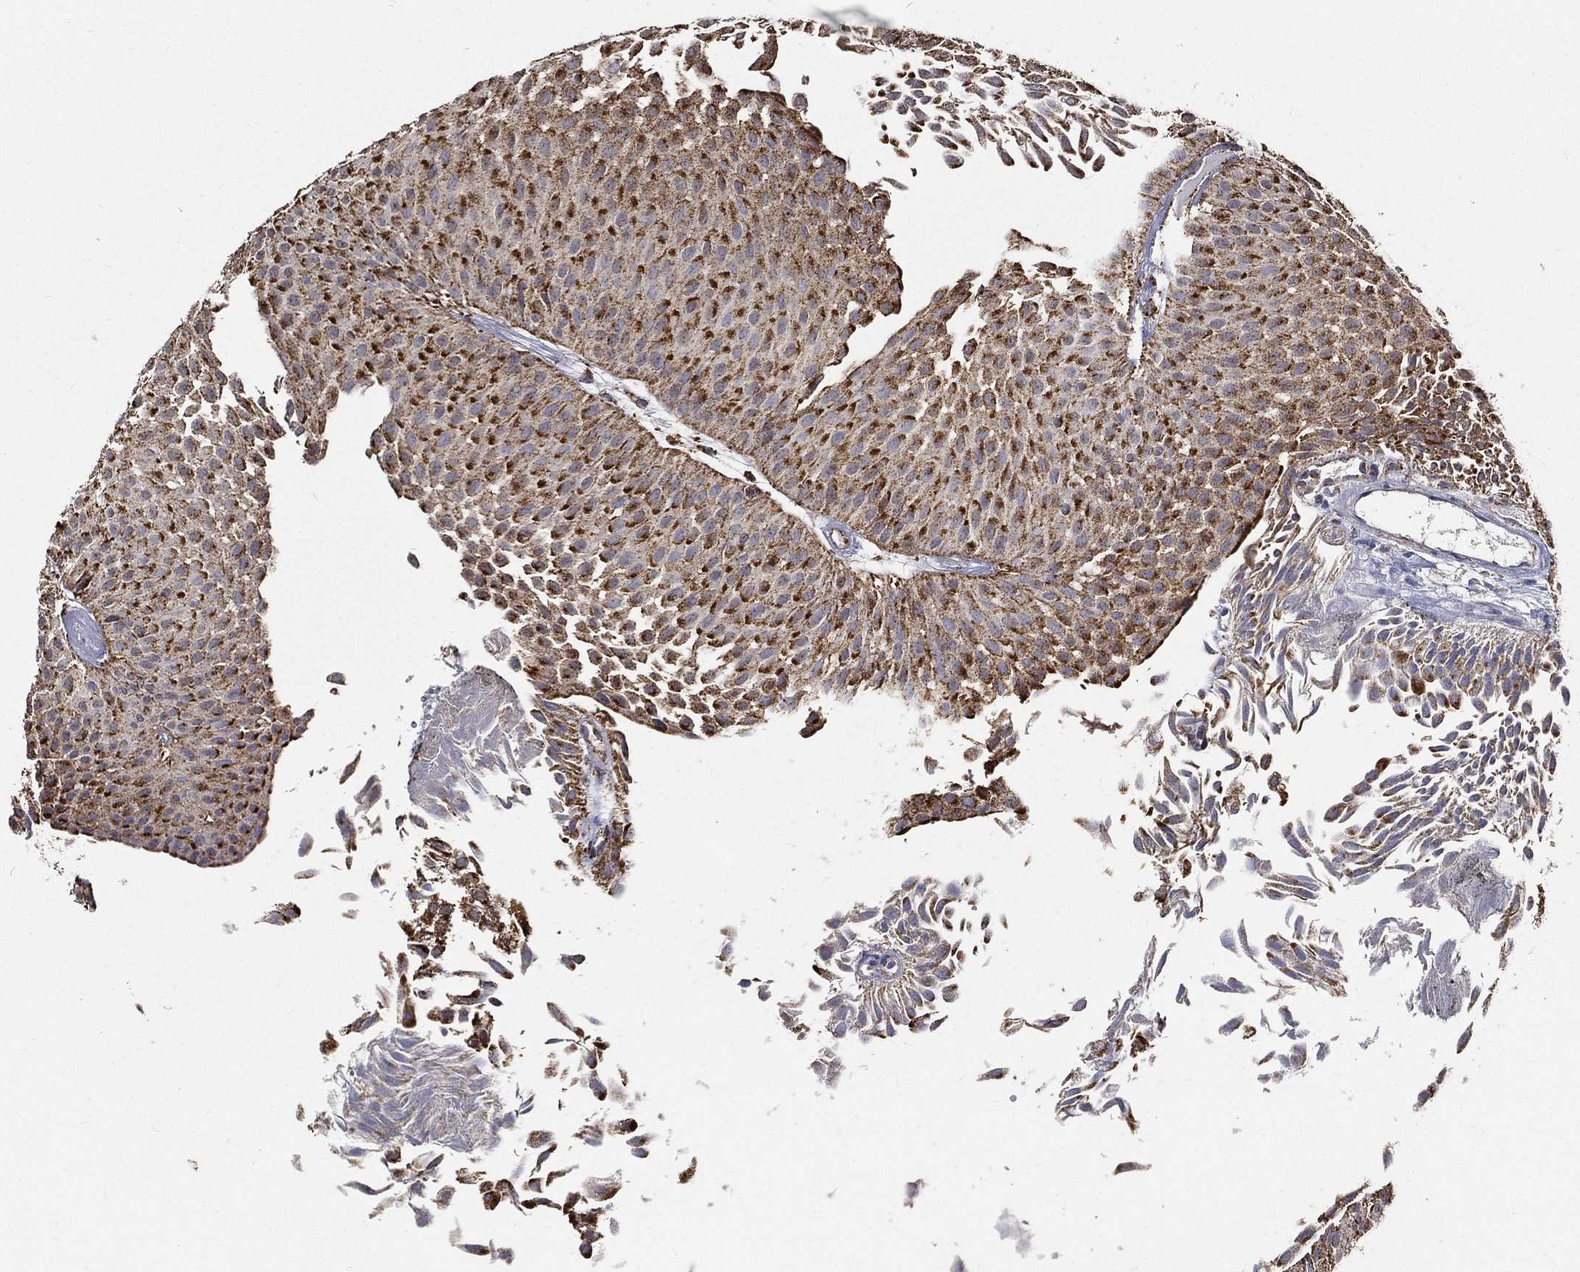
{"staining": {"intensity": "strong", "quantity": "25%-75%", "location": "cytoplasmic/membranous"}, "tissue": "urothelial cancer", "cell_type": "Tumor cells", "image_type": "cancer", "snomed": [{"axis": "morphology", "description": "Urothelial carcinoma, Low grade"}, {"axis": "topography", "description": "Urinary bladder"}], "caption": "Brown immunohistochemical staining in urothelial carcinoma (low-grade) demonstrates strong cytoplasmic/membranous expression in about 25%-75% of tumor cells.", "gene": "NDUFAB1", "patient": {"sex": "male", "age": 64}}